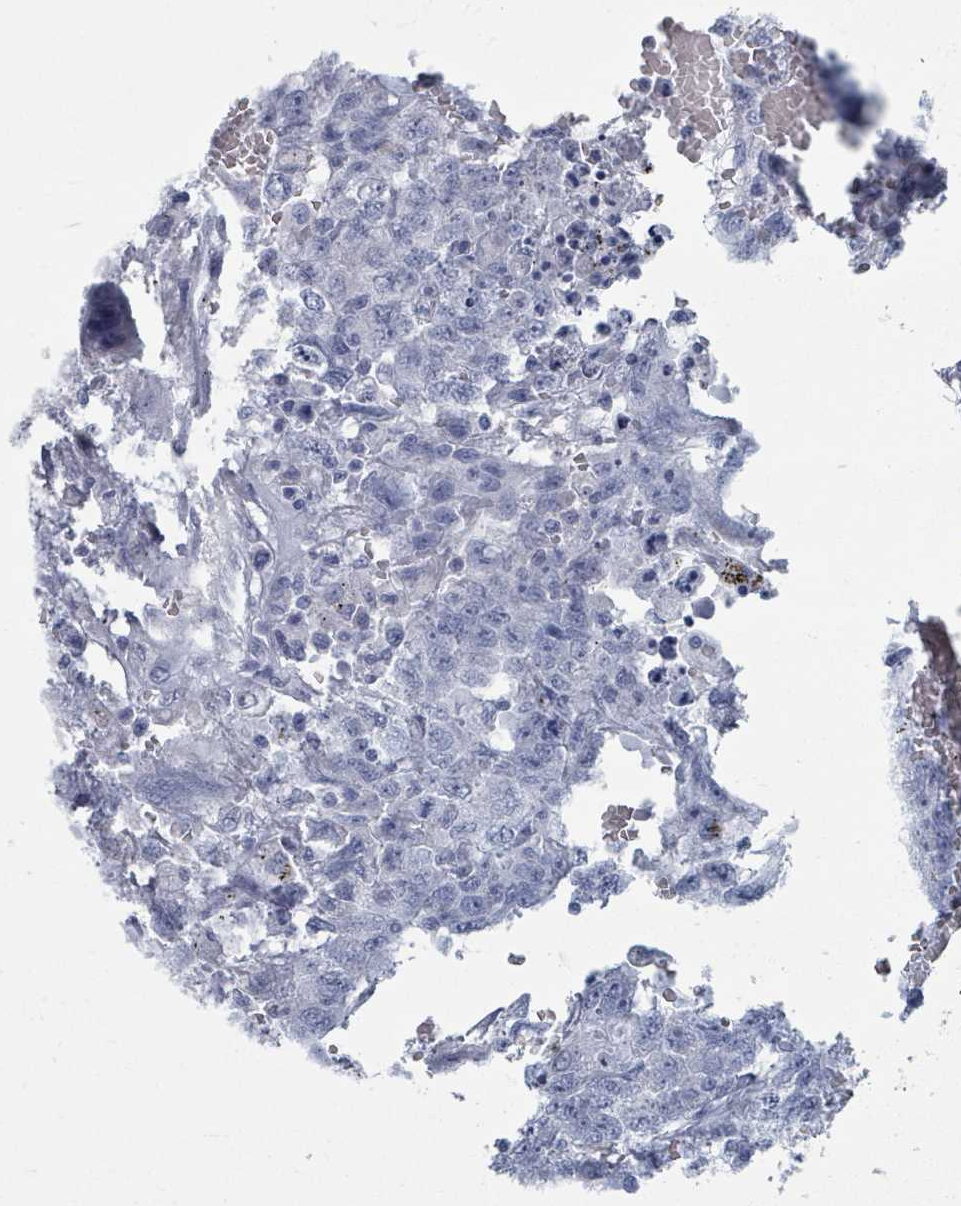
{"staining": {"intensity": "negative", "quantity": "none", "location": "none"}, "tissue": "testis cancer", "cell_type": "Tumor cells", "image_type": "cancer", "snomed": [{"axis": "morphology", "description": "Carcinoma, Embryonal, NOS"}, {"axis": "topography", "description": "Testis"}], "caption": "The immunohistochemistry (IHC) photomicrograph has no significant expression in tumor cells of testis cancer tissue.", "gene": "TAS2R1", "patient": {"sex": "male", "age": 26}}